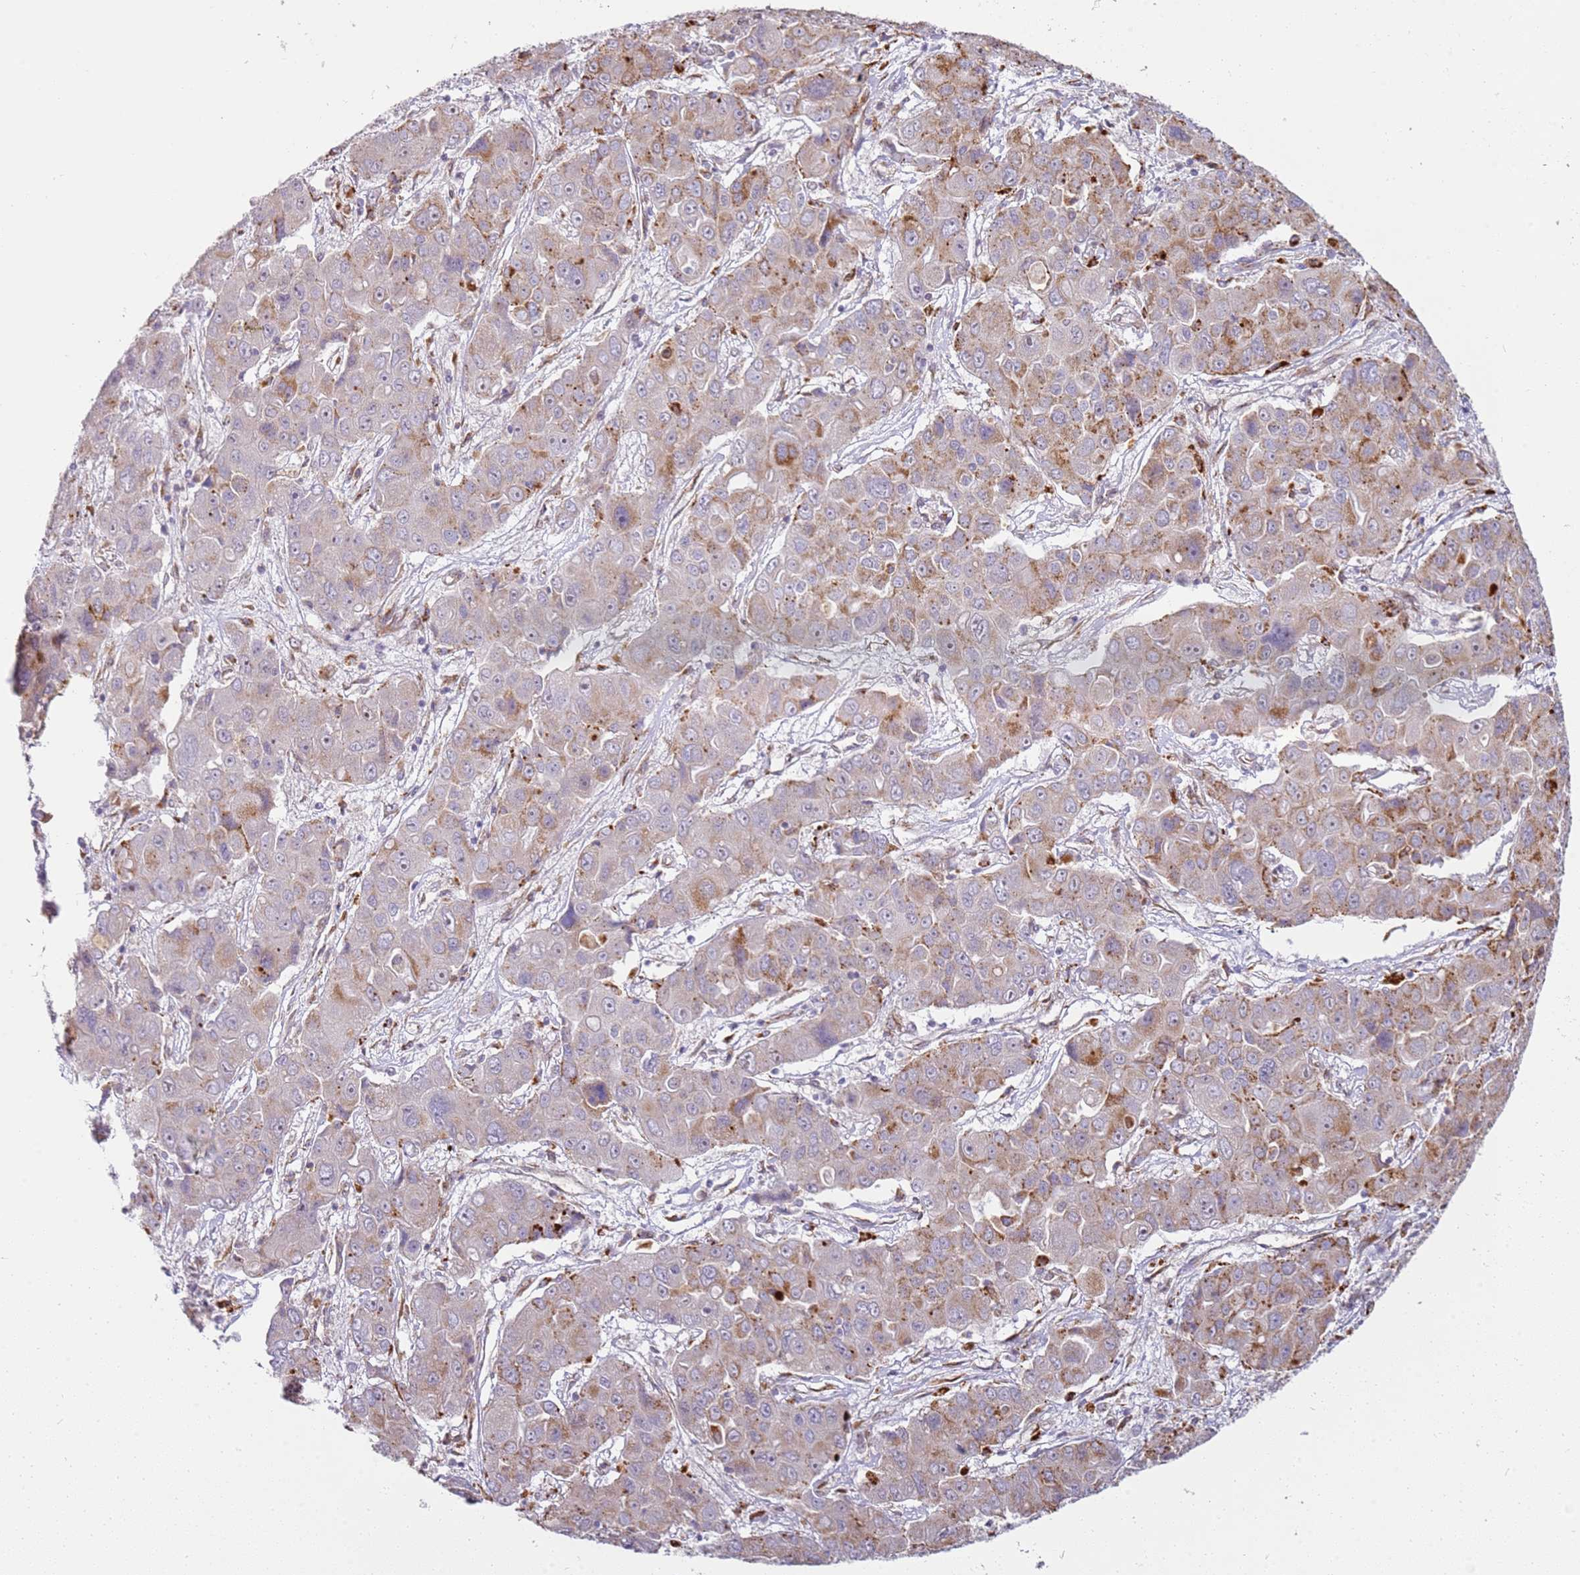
{"staining": {"intensity": "moderate", "quantity": "<25%", "location": "cytoplasmic/membranous"}, "tissue": "liver cancer", "cell_type": "Tumor cells", "image_type": "cancer", "snomed": [{"axis": "morphology", "description": "Cholangiocarcinoma"}, {"axis": "topography", "description": "Liver"}], "caption": "Liver cancer (cholangiocarcinoma) was stained to show a protein in brown. There is low levels of moderate cytoplasmic/membranous positivity in about <25% of tumor cells. The staining is performed using DAB brown chromogen to label protein expression. The nuclei are counter-stained blue using hematoxylin.", "gene": "GRAP", "patient": {"sex": "male", "age": 67}}